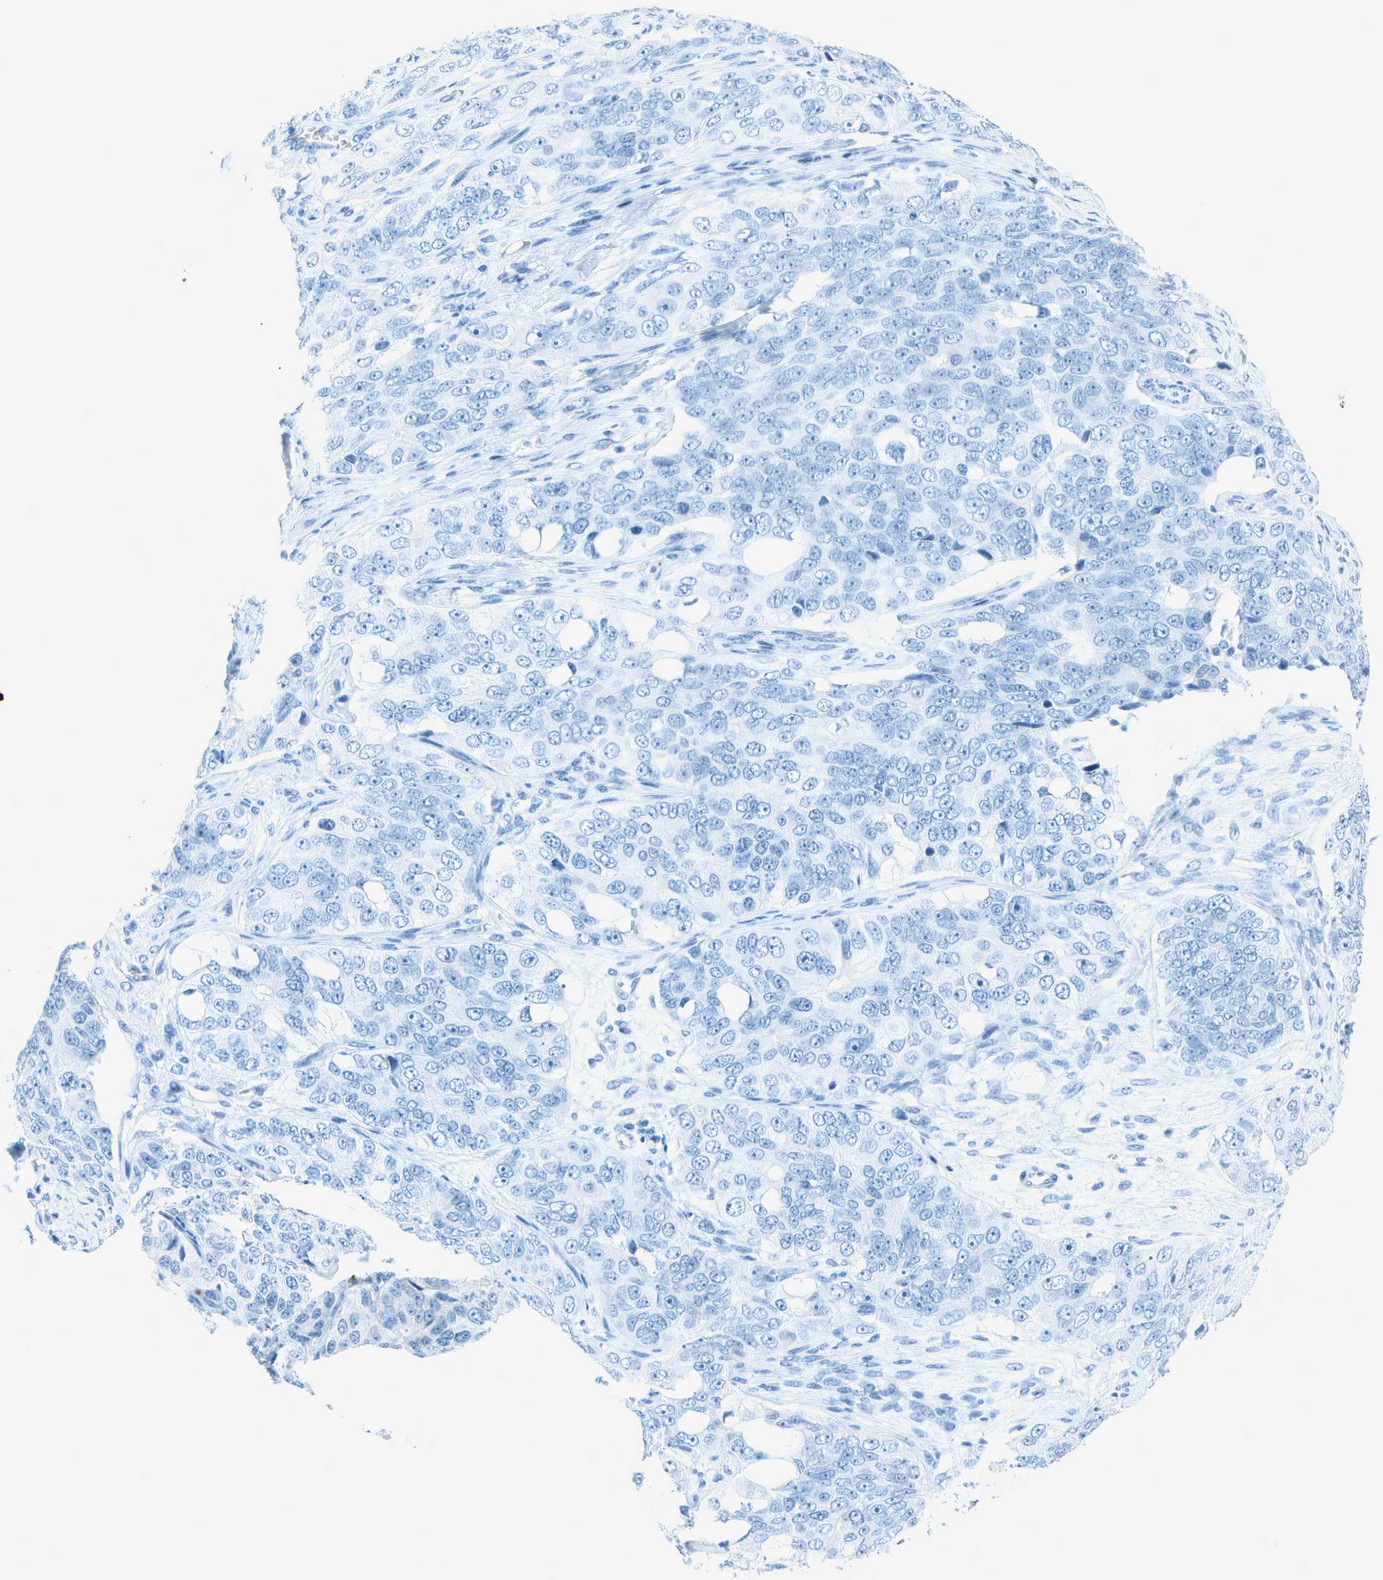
{"staining": {"intensity": "negative", "quantity": "none", "location": "none"}, "tissue": "ovarian cancer", "cell_type": "Tumor cells", "image_type": "cancer", "snomed": [{"axis": "morphology", "description": "Carcinoma, endometroid"}, {"axis": "topography", "description": "Ovary"}], "caption": "The immunohistochemistry image has no significant expression in tumor cells of ovarian cancer tissue.", "gene": "ASL", "patient": {"sex": "female", "age": 51}}